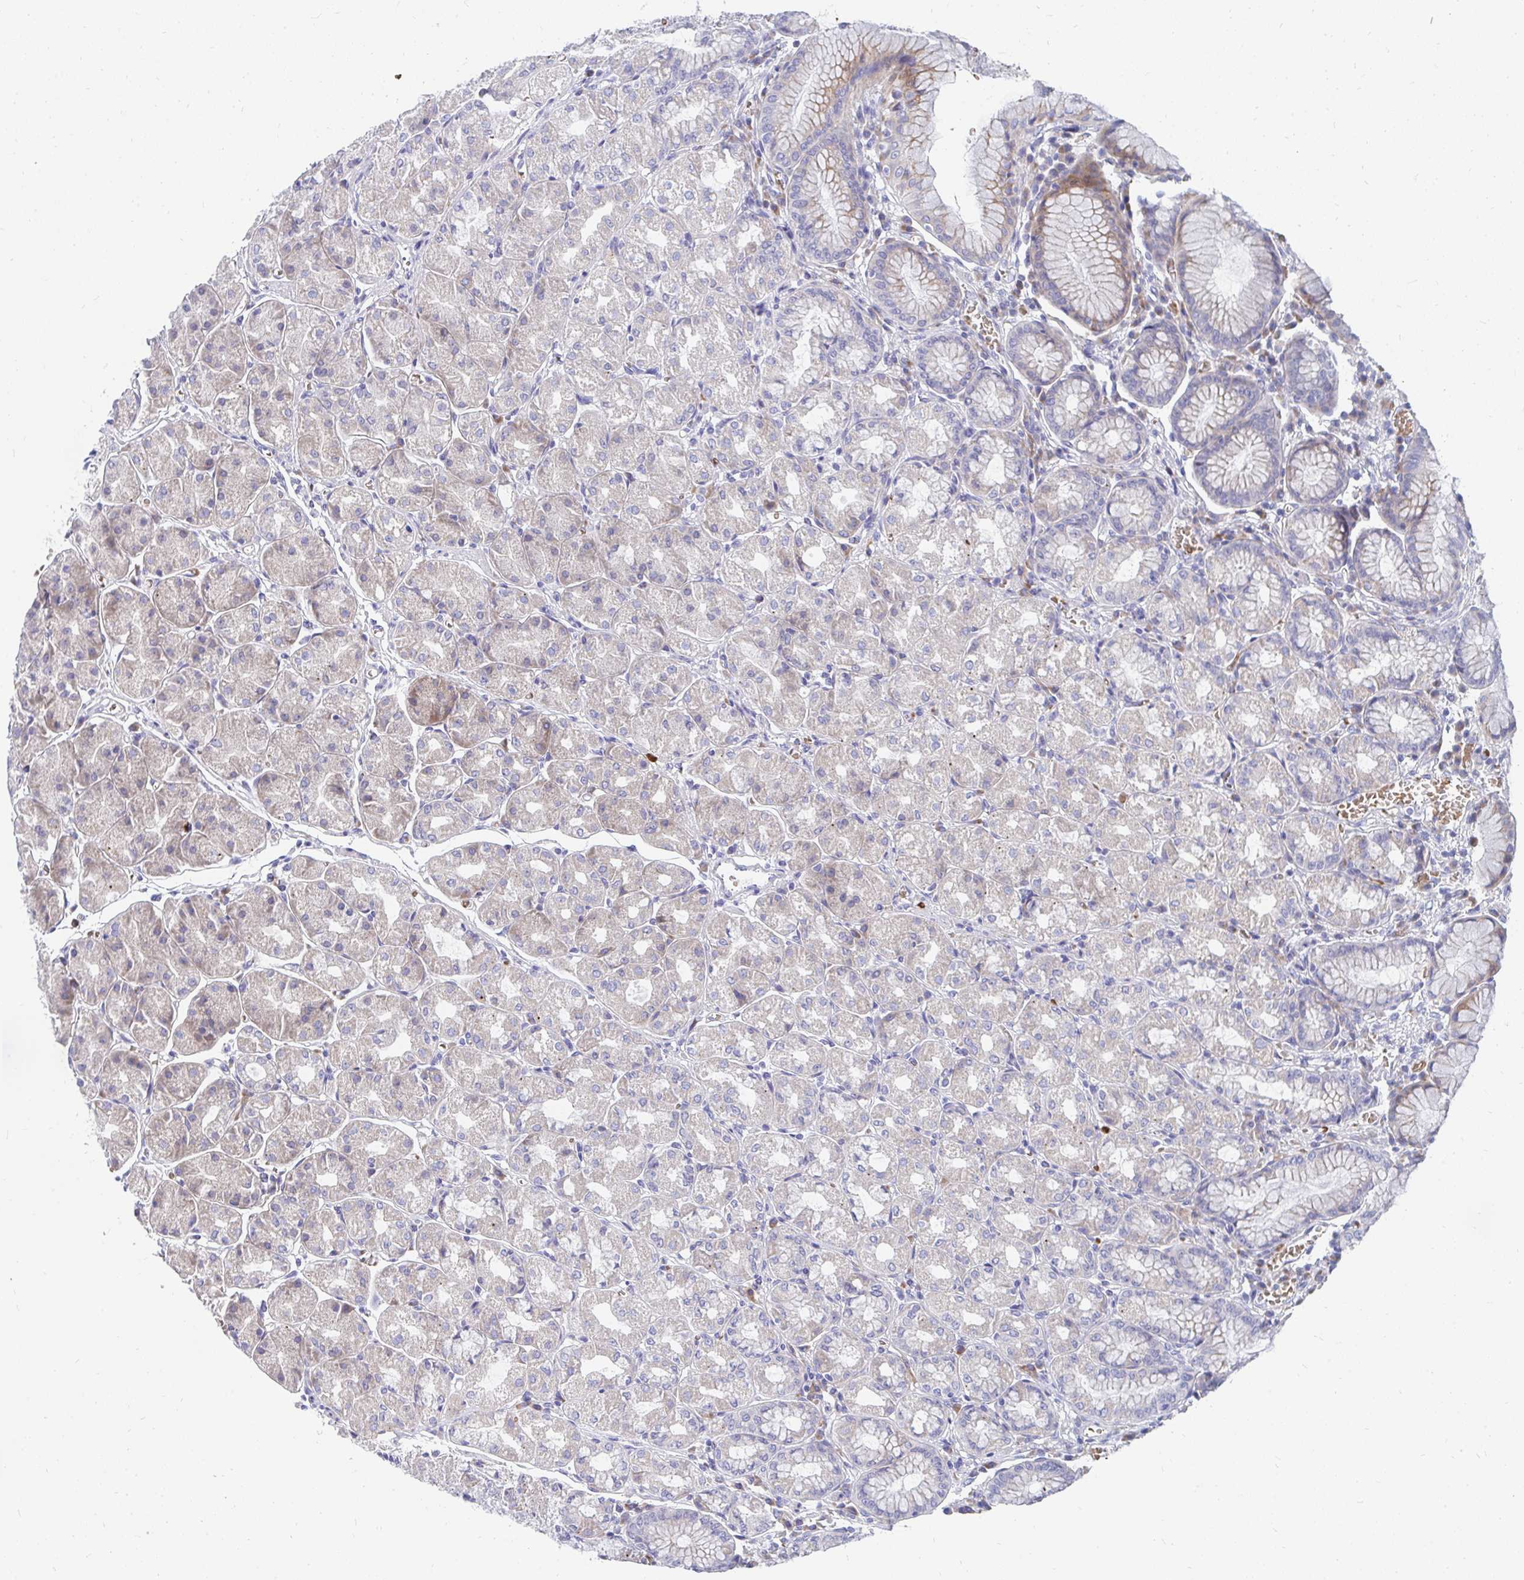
{"staining": {"intensity": "weak", "quantity": "<25%", "location": "cytoplasmic/membranous"}, "tissue": "stomach", "cell_type": "Glandular cells", "image_type": "normal", "snomed": [{"axis": "morphology", "description": "Normal tissue, NOS"}, {"axis": "topography", "description": "Stomach"}], "caption": "Immunohistochemistry histopathology image of benign stomach: human stomach stained with DAB (3,3'-diaminobenzidine) exhibits no significant protein expression in glandular cells.", "gene": "MROH2B", "patient": {"sex": "male", "age": 55}}